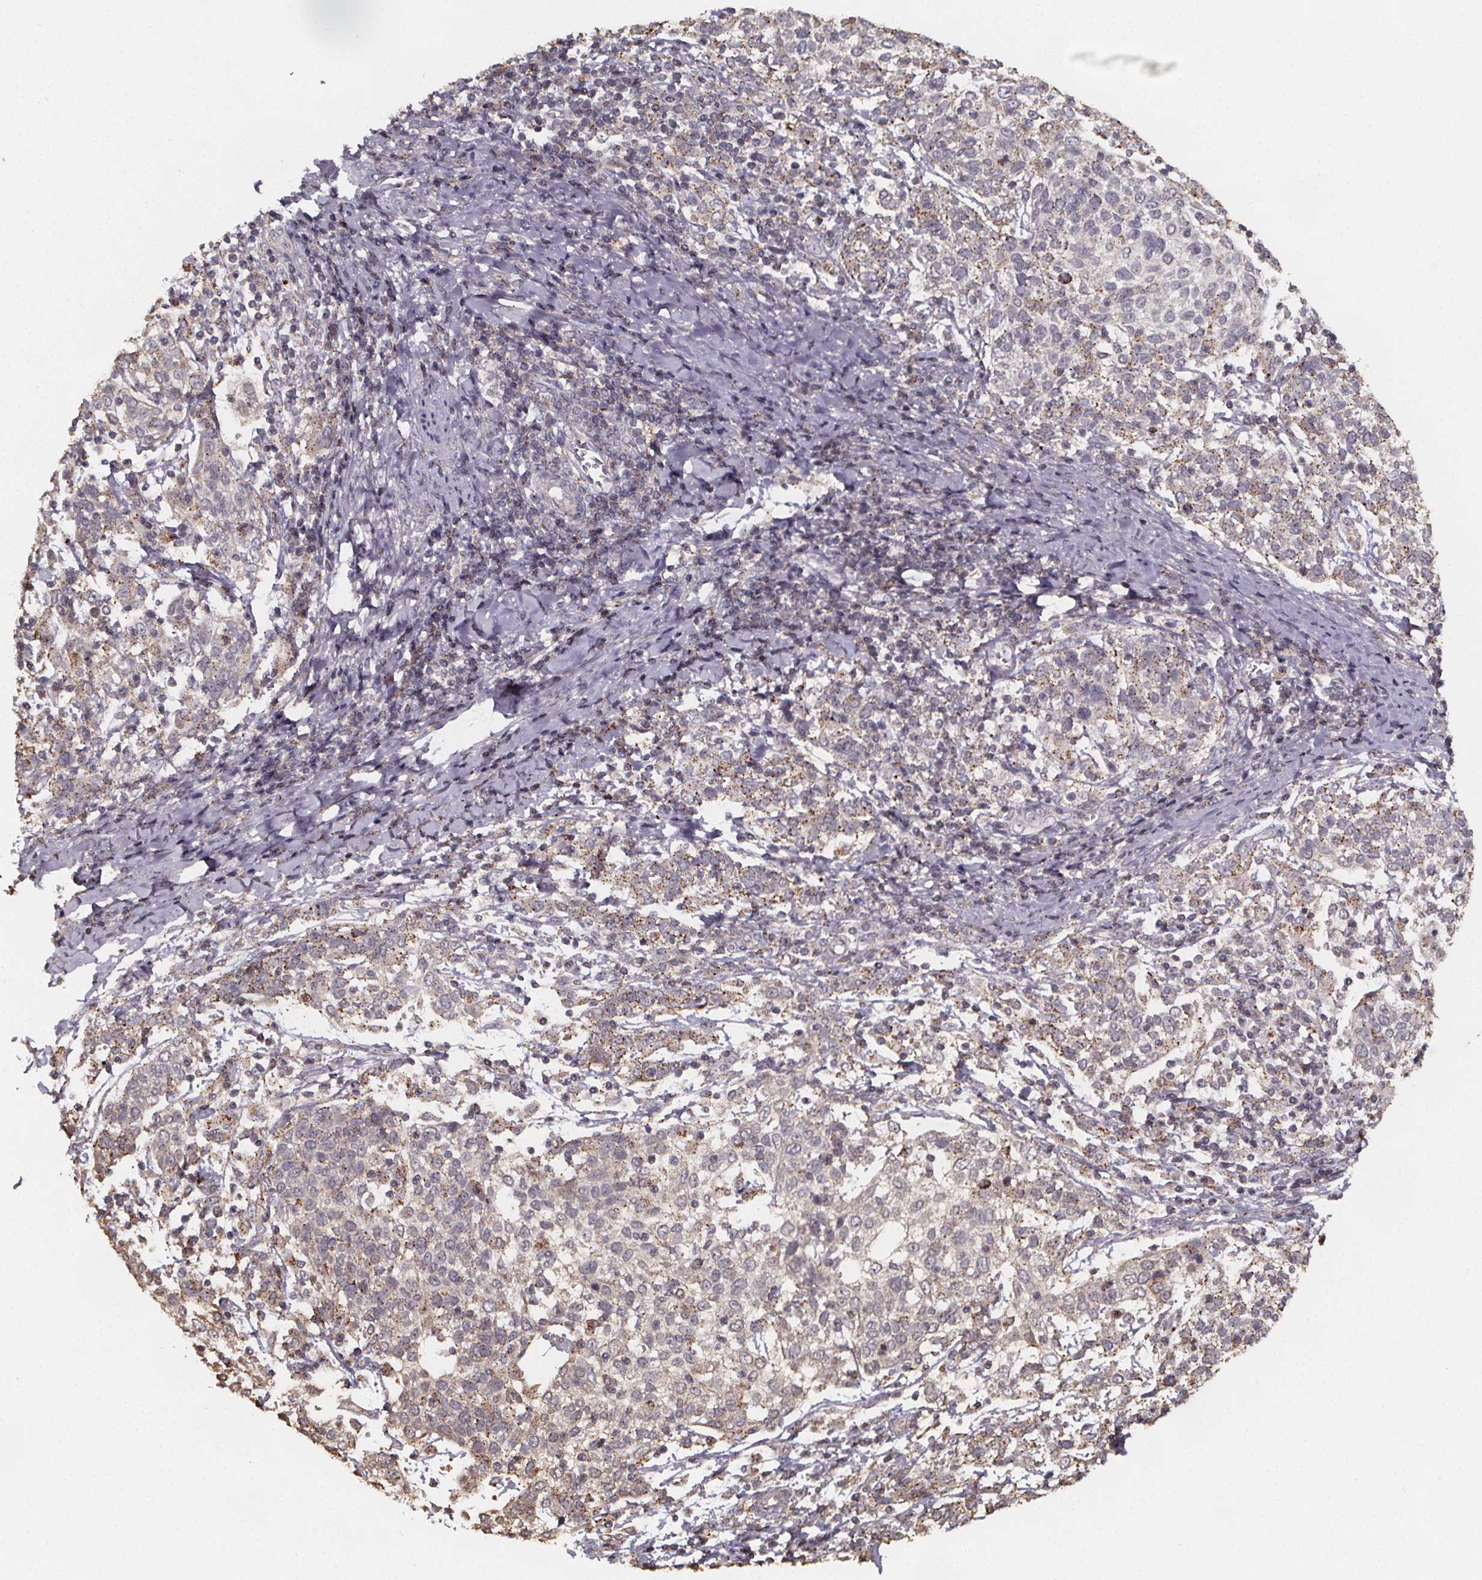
{"staining": {"intensity": "moderate", "quantity": "25%-75%", "location": "cytoplasmic/membranous"}, "tissue": "cervical cancer", "cell_type": "Tumor cells", "image_type": "cancer", "snomed": [{"axis": "morphology", "description": "Squamous cell carcinoma, NOS"}, {"axis": "topography", "description": "Cervix"}], "caption": "Human cervical cancer (squamous cell carcinoma) stained for a protein (brown) exhibits moderate cytoplasmic/membranous positive expression in about 25%-75% of tumor cells.", "gene": "ZNF879", "patient": {"sex": "female", "age": 61}}